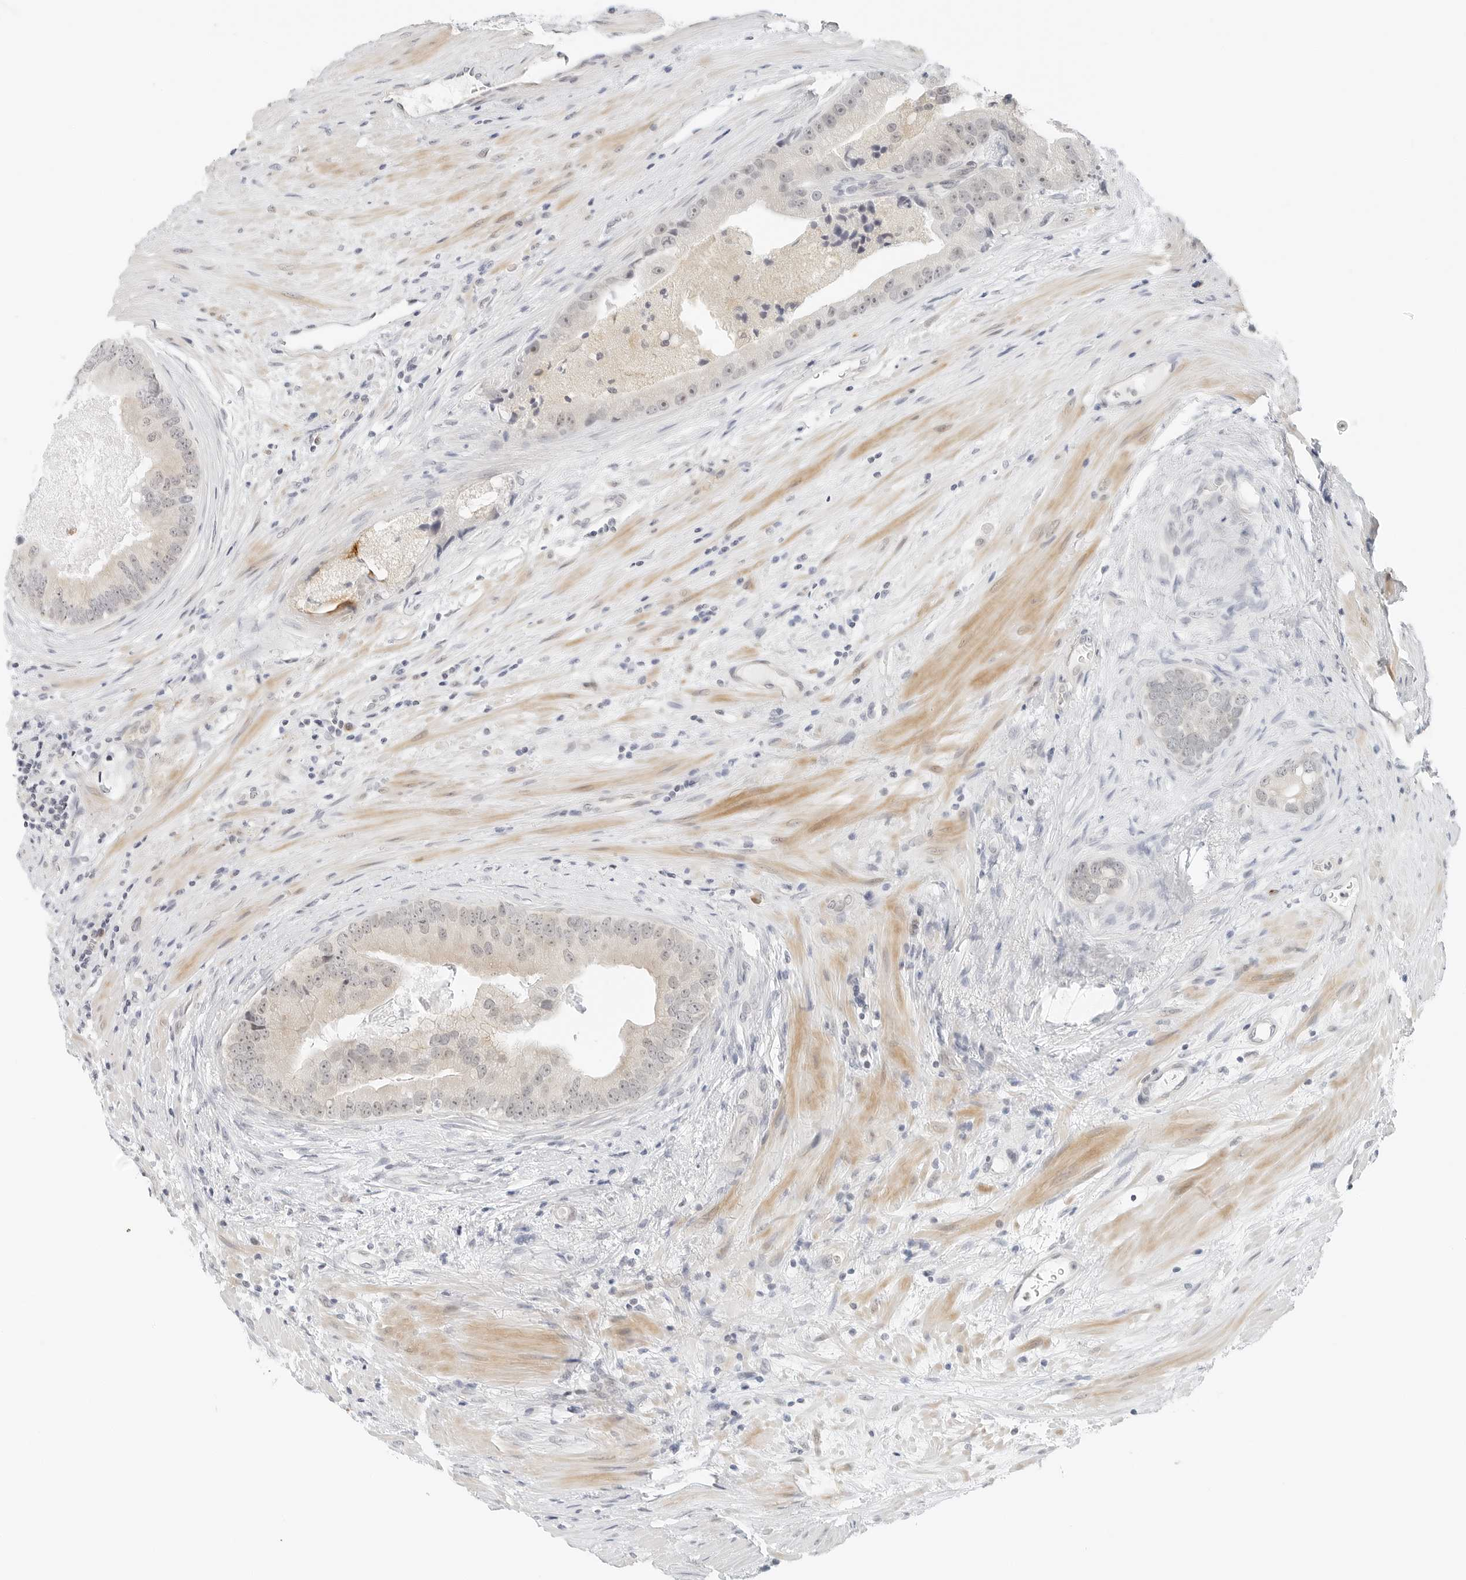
{"staining": {"intensity": "weak", "quantity": "<25%", "location": "nuclear"}, "tissue": "prostate cancer", "cell_type": "Tumor cells", "image_type": "cancer", "snomed": [{"axis": "morphology", "description": "Adenocarcinoma, High grade"}, {"axis": "topography", "description": "Prostate"}], "caption": "Immunohistochemistry of prostate adenocarcinoma (high-grade) demonstrates no expression in tumor cells.", "gene": "CCSAP", "patient": {"sex": "male", "age": 70}}